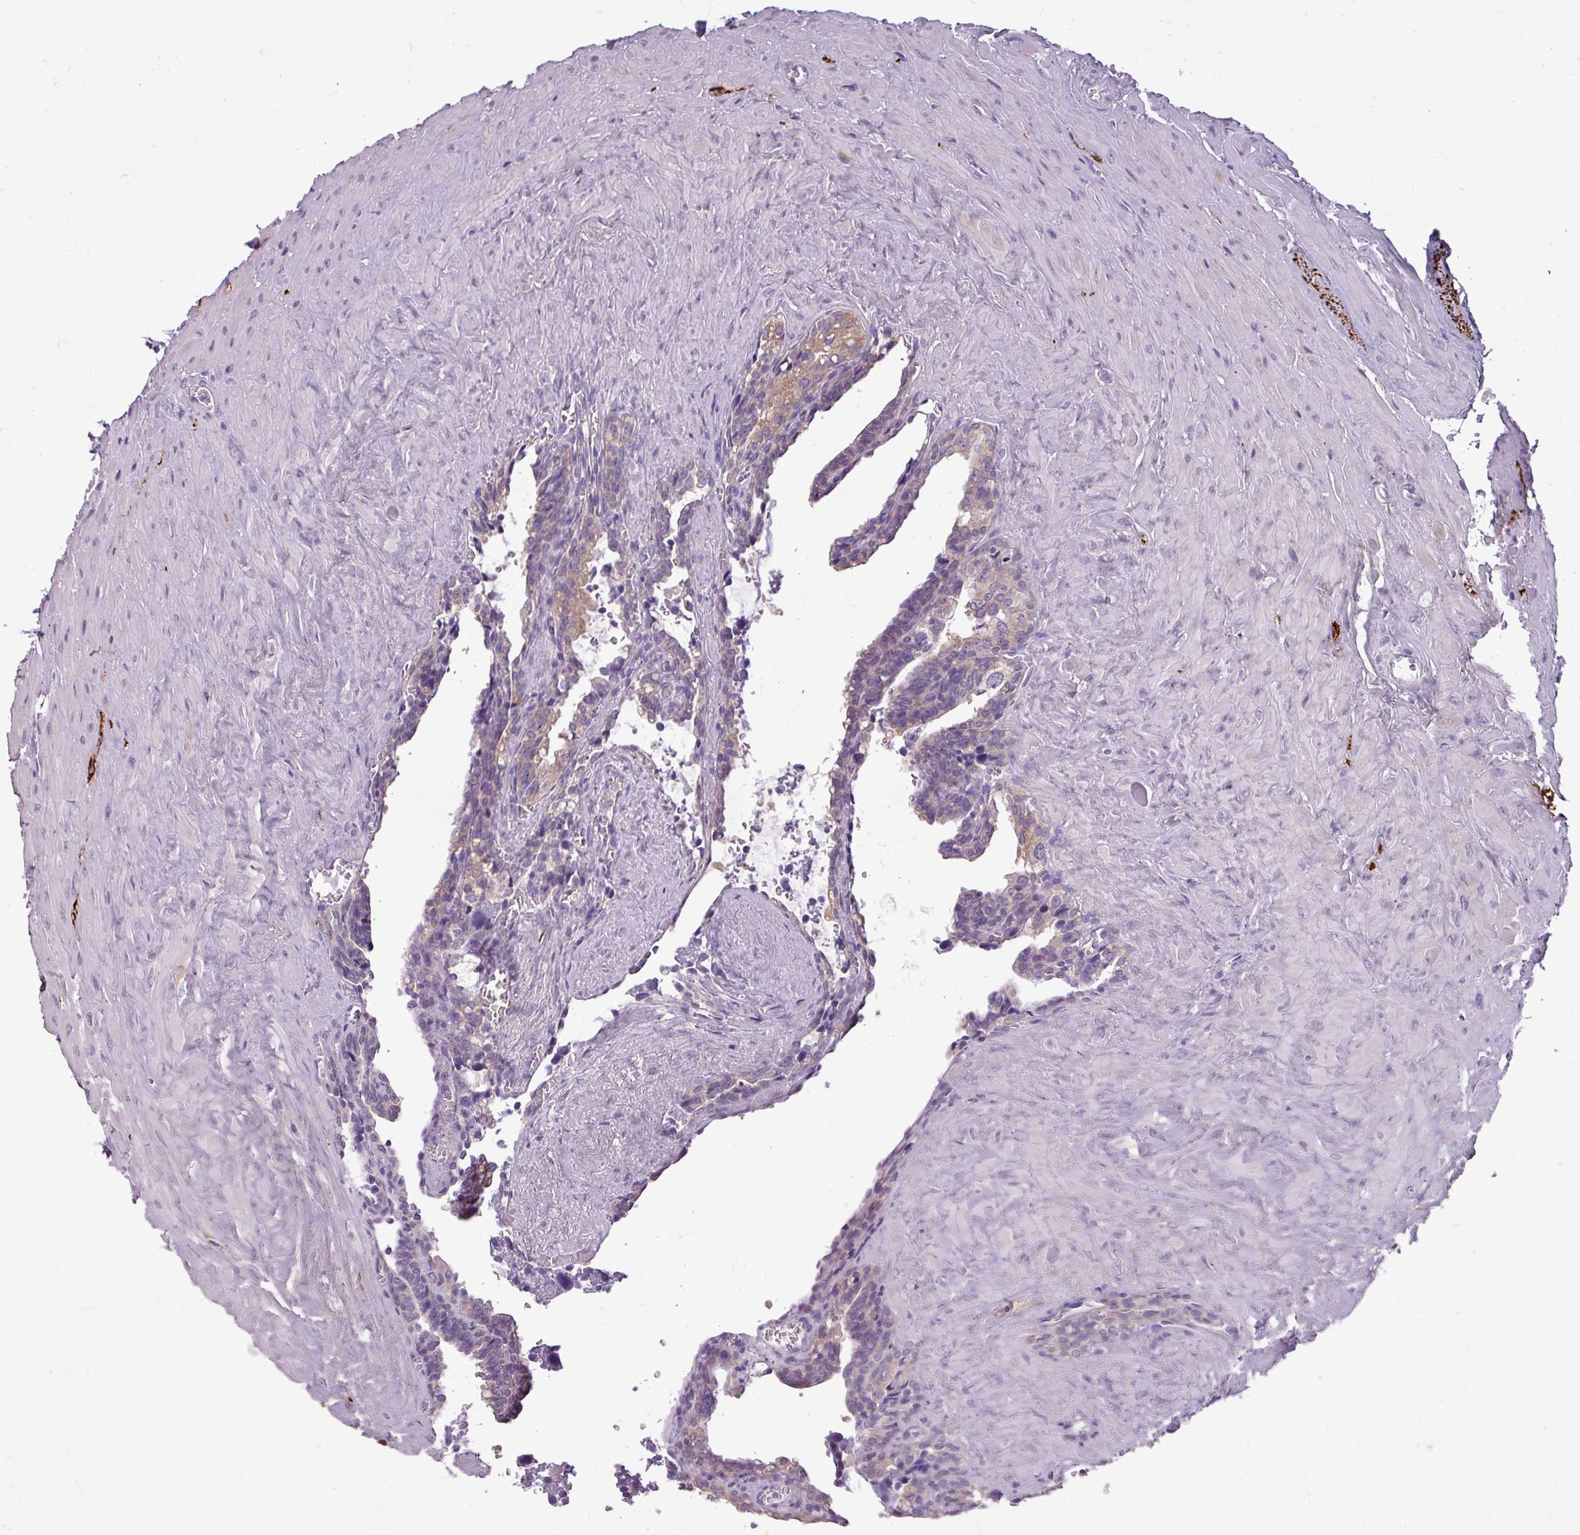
{"staining": {"intensity": "weak", "quantity": "25%-75%", "location": "cytoplasmic/membranous"}, "tissue": "seminal vesicle", "cell_type": "Glandular cells", "image_type": "normal", "snomed": [{"axis": "morphology", "description": "Normal tissue, NOS"}, {"axis": "topography", "description": "Seminal veicle"}], "caption": "Seminal vesicle stained with DAB IHC reveals low levels of weak cytoplasmic/membranous staining in approximately 25%-75% of glandular cells.", "gene": "DNAAF9", "patient": {"sex": "male", "age": 68}}